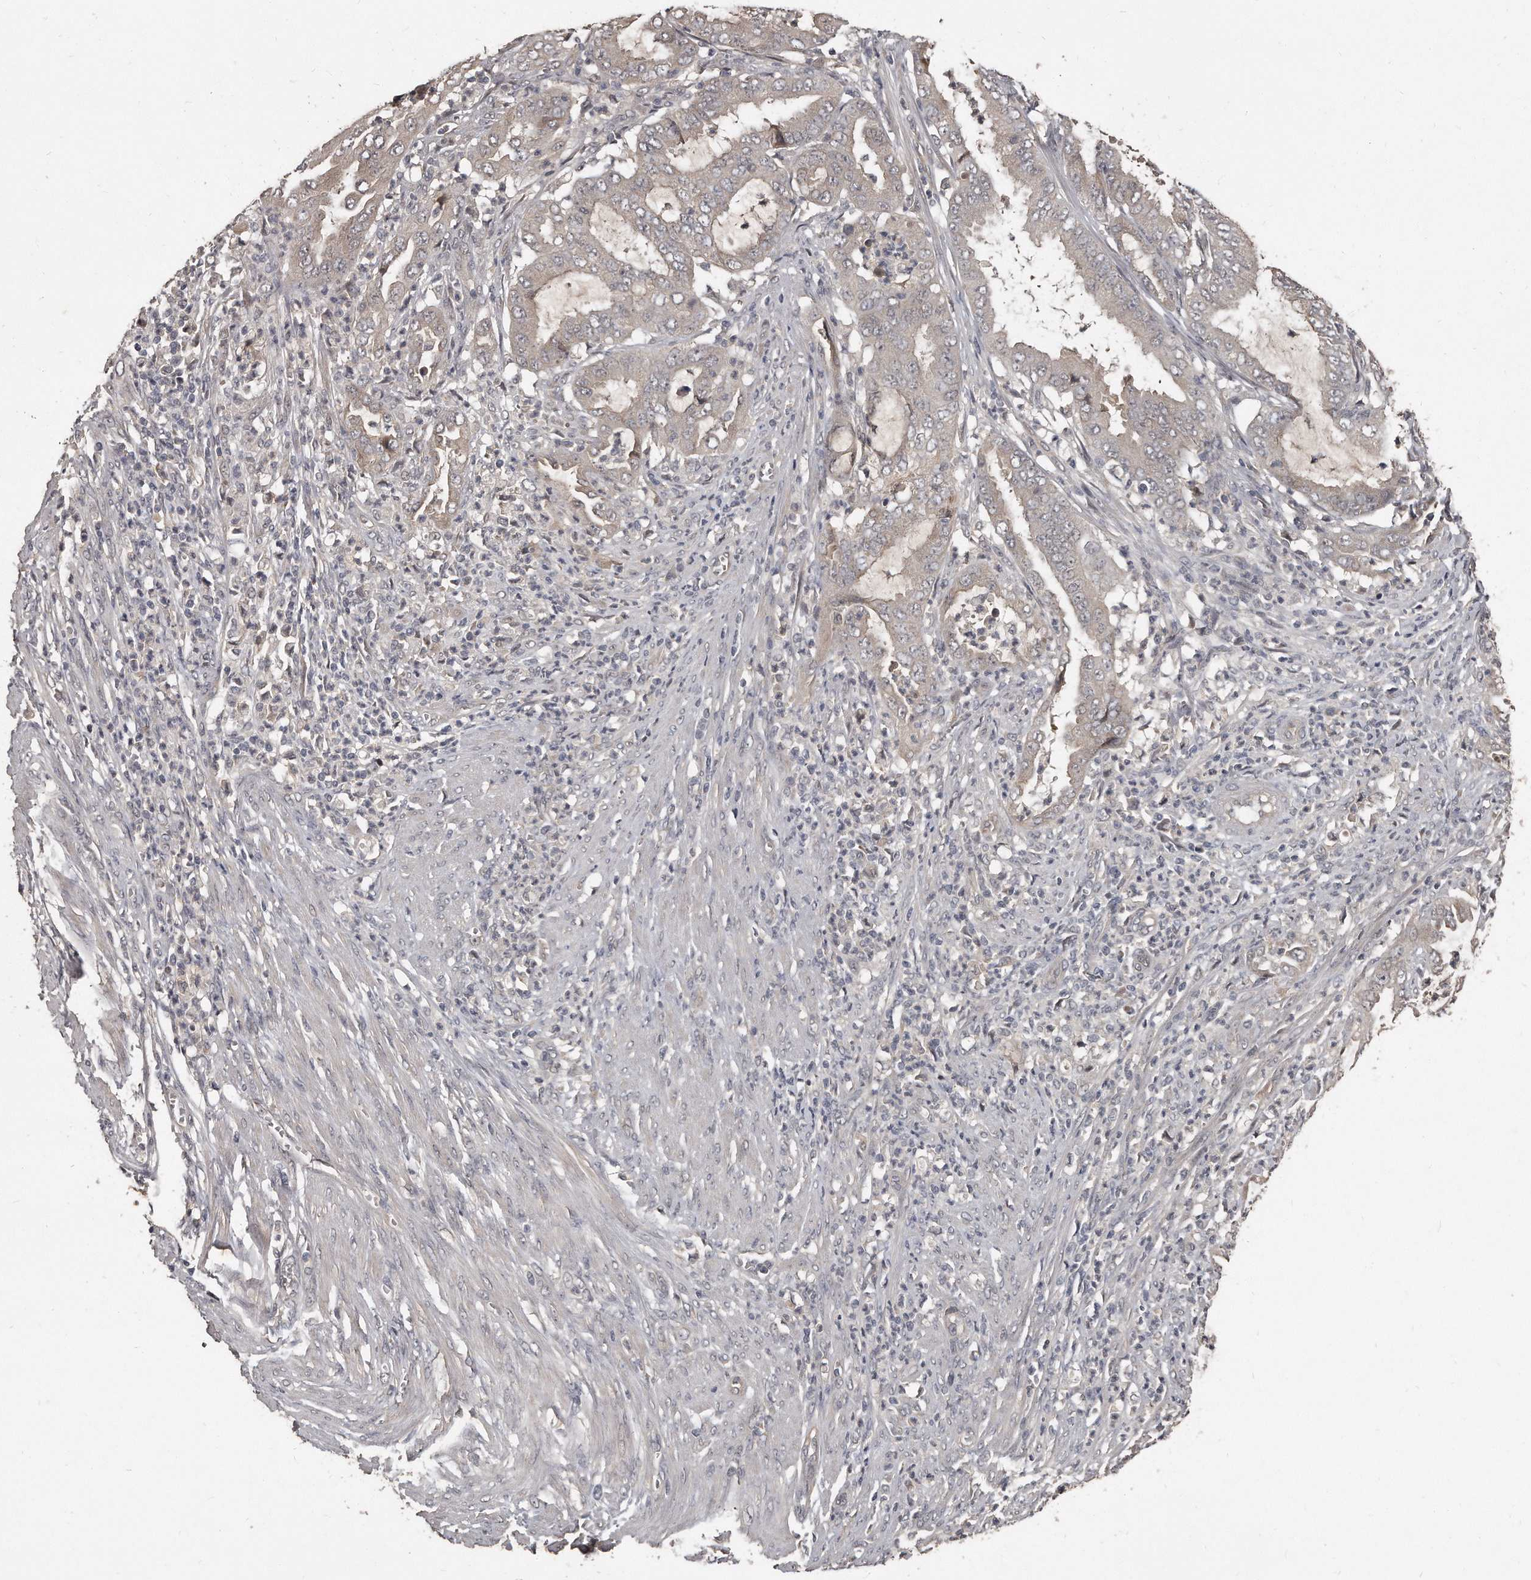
{"staining": {"intensity": "negative", "quantity": "none", "location": "none"}, "tissue": "endometrial cancer", "cell_type": "Tumor cells", "image_type": "cancer", "snomed": [{"axis": "morphology", "description": "Adenocarcinoma, NOS"}, {"axis": "topography", "description": "Endometrium"}], "caption": "This is a image of immunohistochemistry staining of endometrial cancer, which shows no expression in tumor cells.", "gene": "GRB10", "patient": {"sex": "female", "age": 51}}